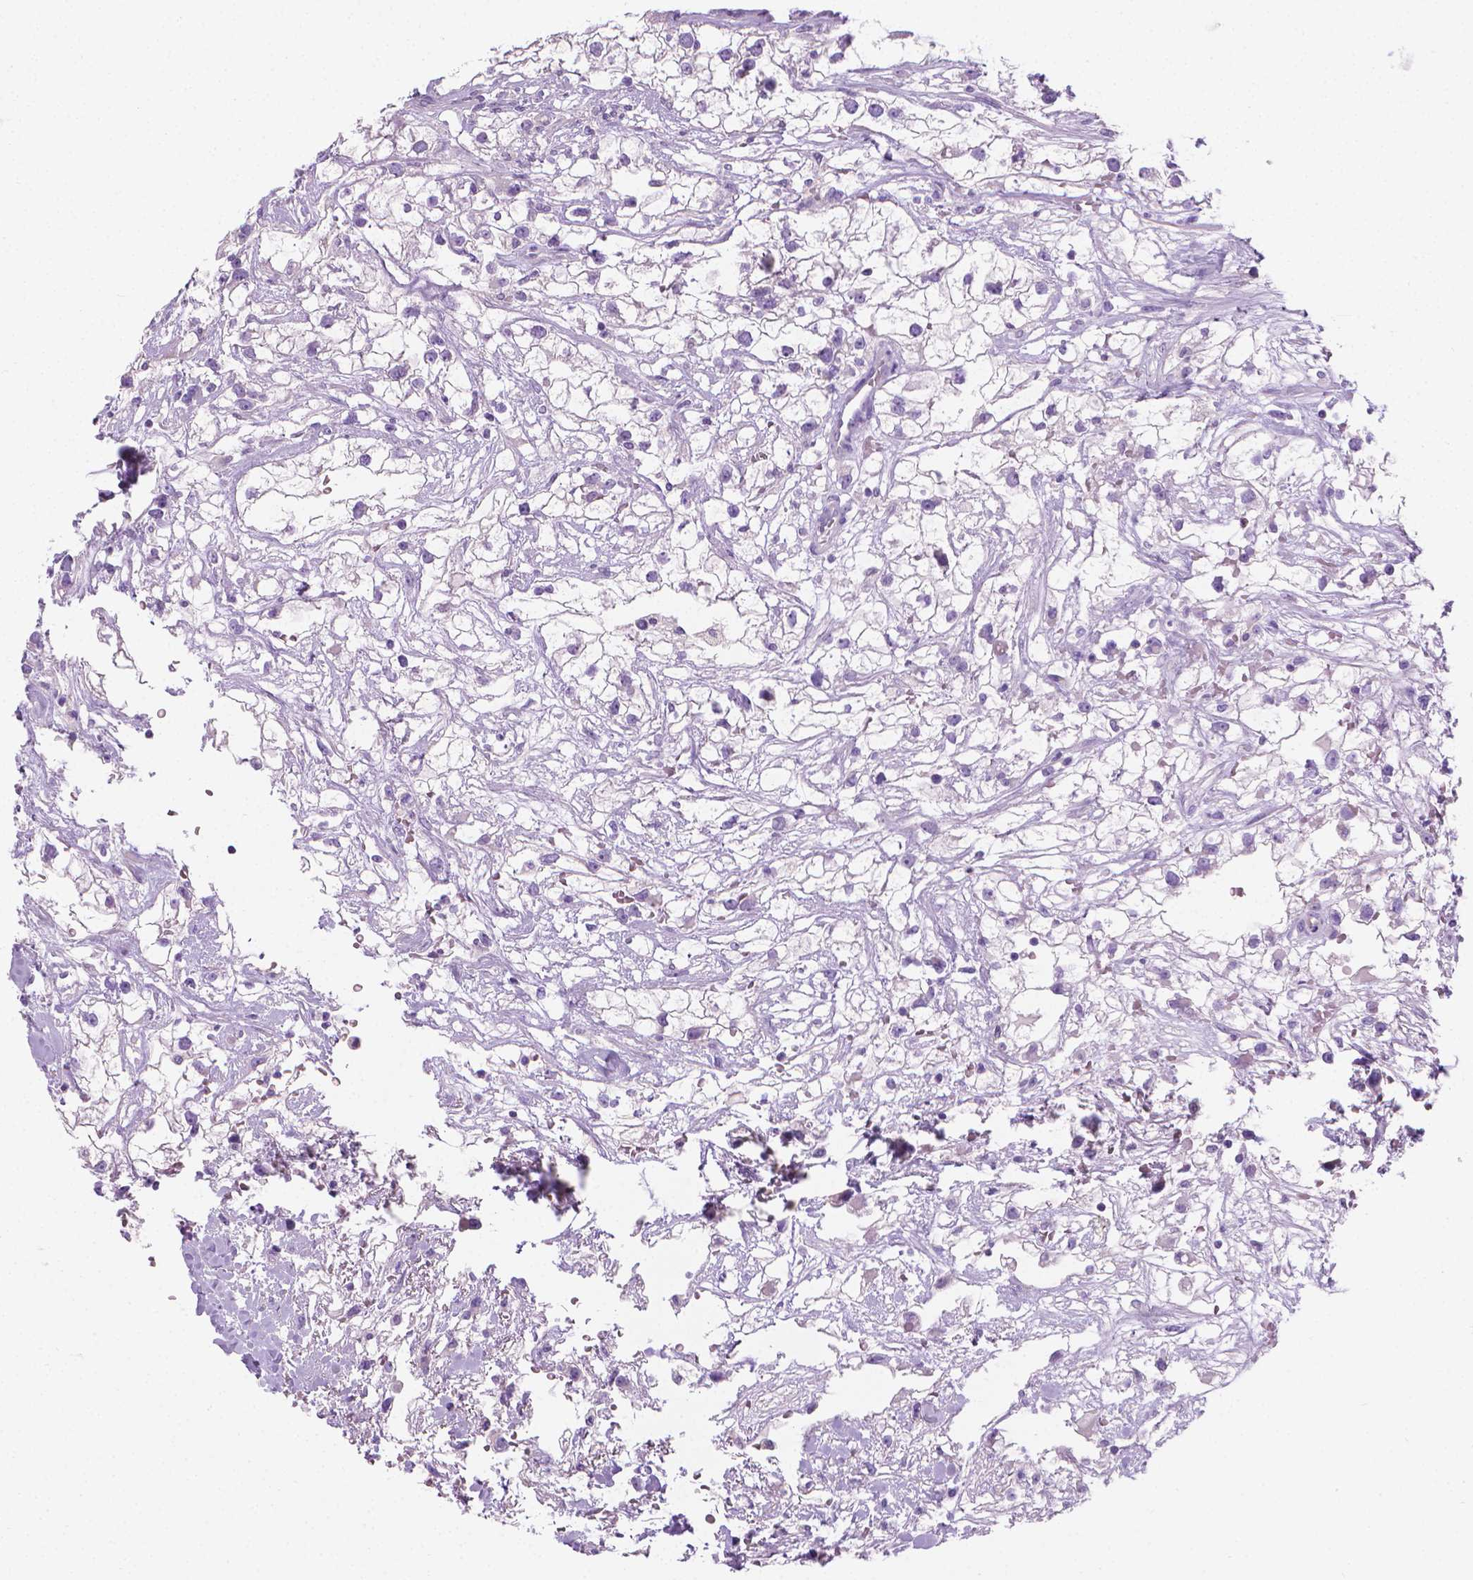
{"staining": {"intensity": "negative", "quantity": "none", "location": "none"}, "tissue": "renal cancer", "cell_type": "Tumor cells", "image_type": "cancer", "snomed": [{"axis": "morphology", "description": "Adenocarcinoma, NOS"}, {"axis": "topography", "description": "Kidney"}], "caption": "DAB immunohistochemical staining of human adenocarcinoma (renal) displays no significant expression in tumor cells.", "gene": "FASN", "patient": {"sex": "male", "age": 59}}